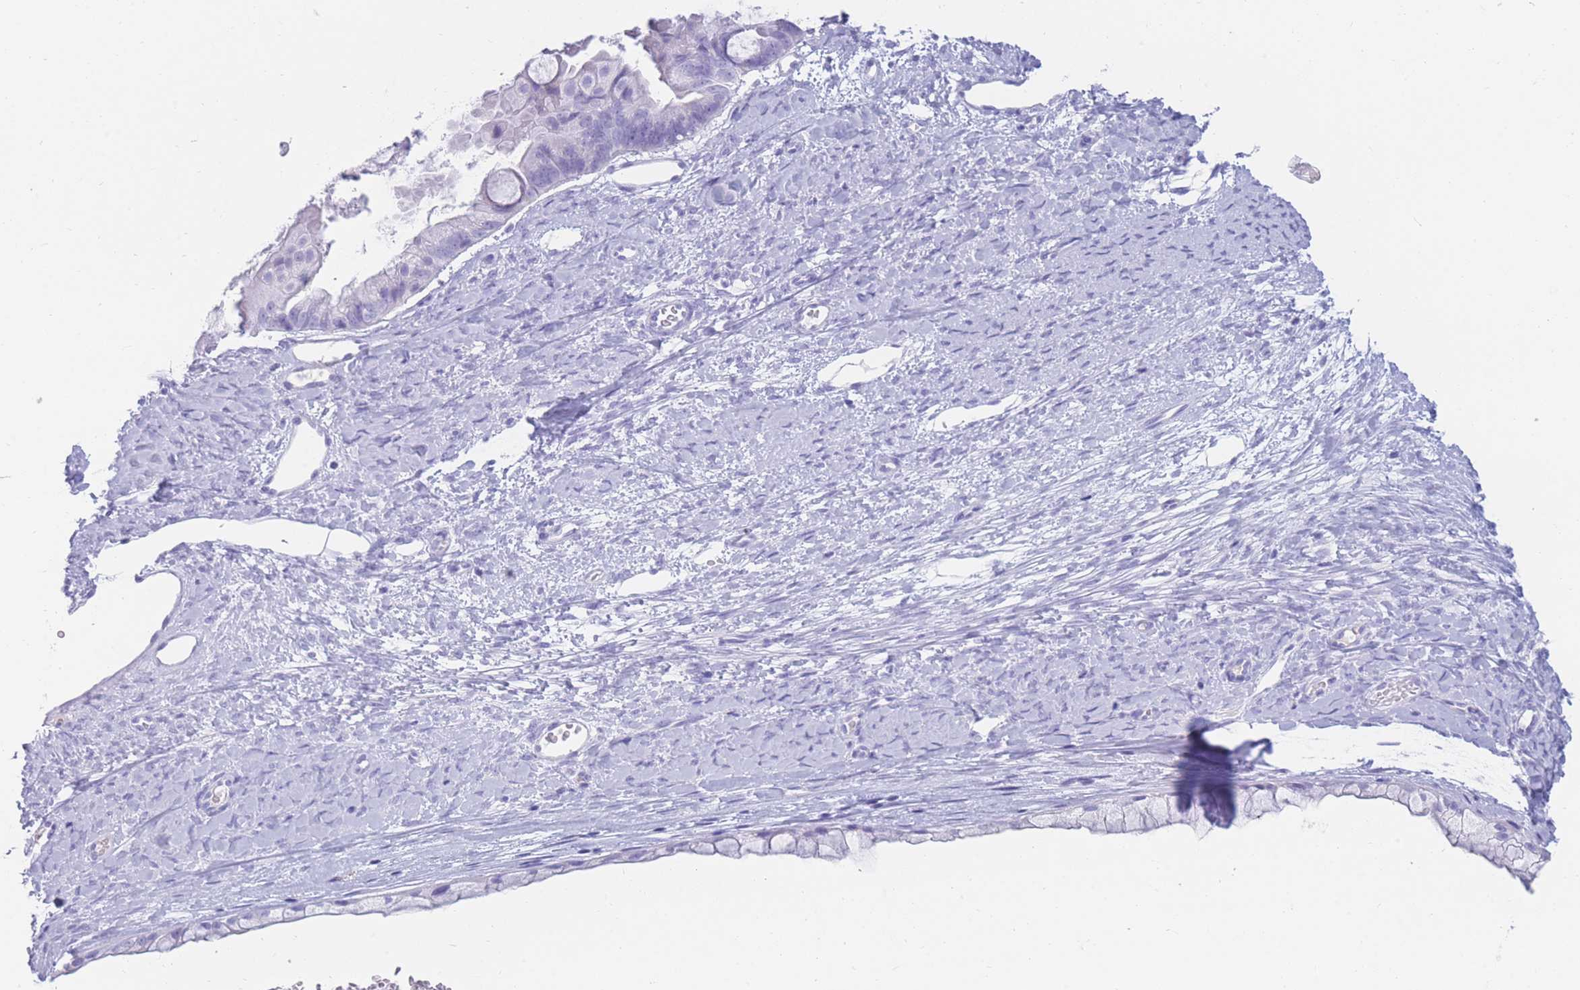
{"staining": {"intensity": "negative", "quantity": "none", "location": "none"}, "tissue": "ovarian cancer", "cell_type": "Tumor cells", "image_type": "cancer", "snomed": [{"axis": "morphology", "description": "Cystadenocarcinoma, mucinous, NOS"}, {"axis": "topography", "description": "Ovary"}], "caption": "Tumor cells show no significant protein expression in ovarian cancer.", "gene": "TNFSF11", "patient": {"sex": "female", "age": 61}}